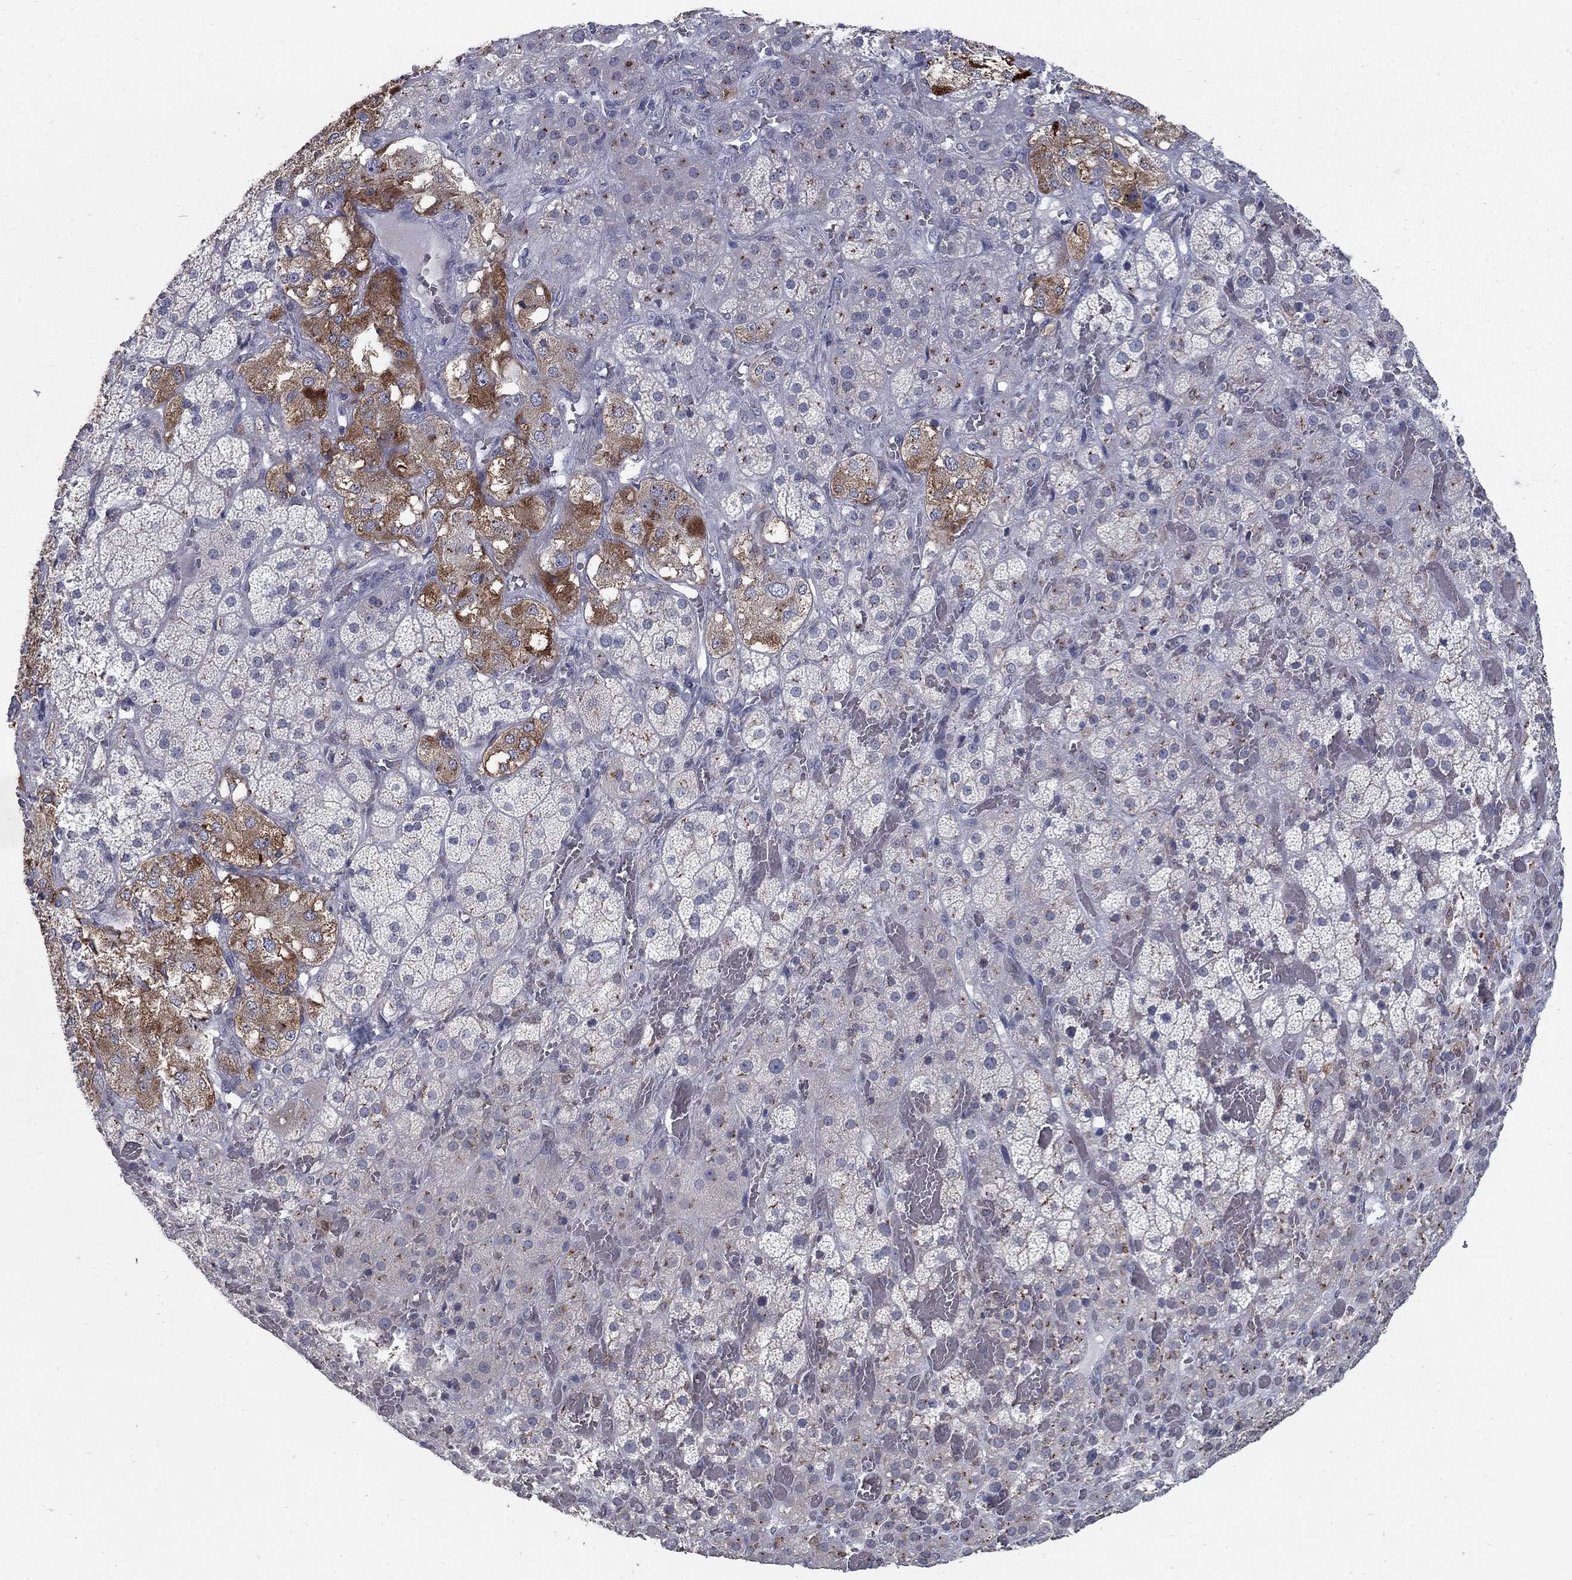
{"staining": {"intensity": "strong", "quantity": "<25%", "location": "cytoplasmic/membranous"}, "tissue": "adrenal gland", "cell_type": "Glandular cells", "image_type": "normal", "snomed": [{"axis": "morphology", "description": "Normal tissue, NOS"}, {"axis": "topography", "description": "Adrenal gland"}], "caption": "IHC histopathology image of unremarkable adrenal gland: adrenal gland stained using IHC displays medium levels of strong protein expression localized specifically in the cytoplasmic/membranous of glandular cells, appearing as a cytoplasmic/membranous brown color.", "gene": "KIAA0319L", "patient": {"sex": "male", "age": 57}}